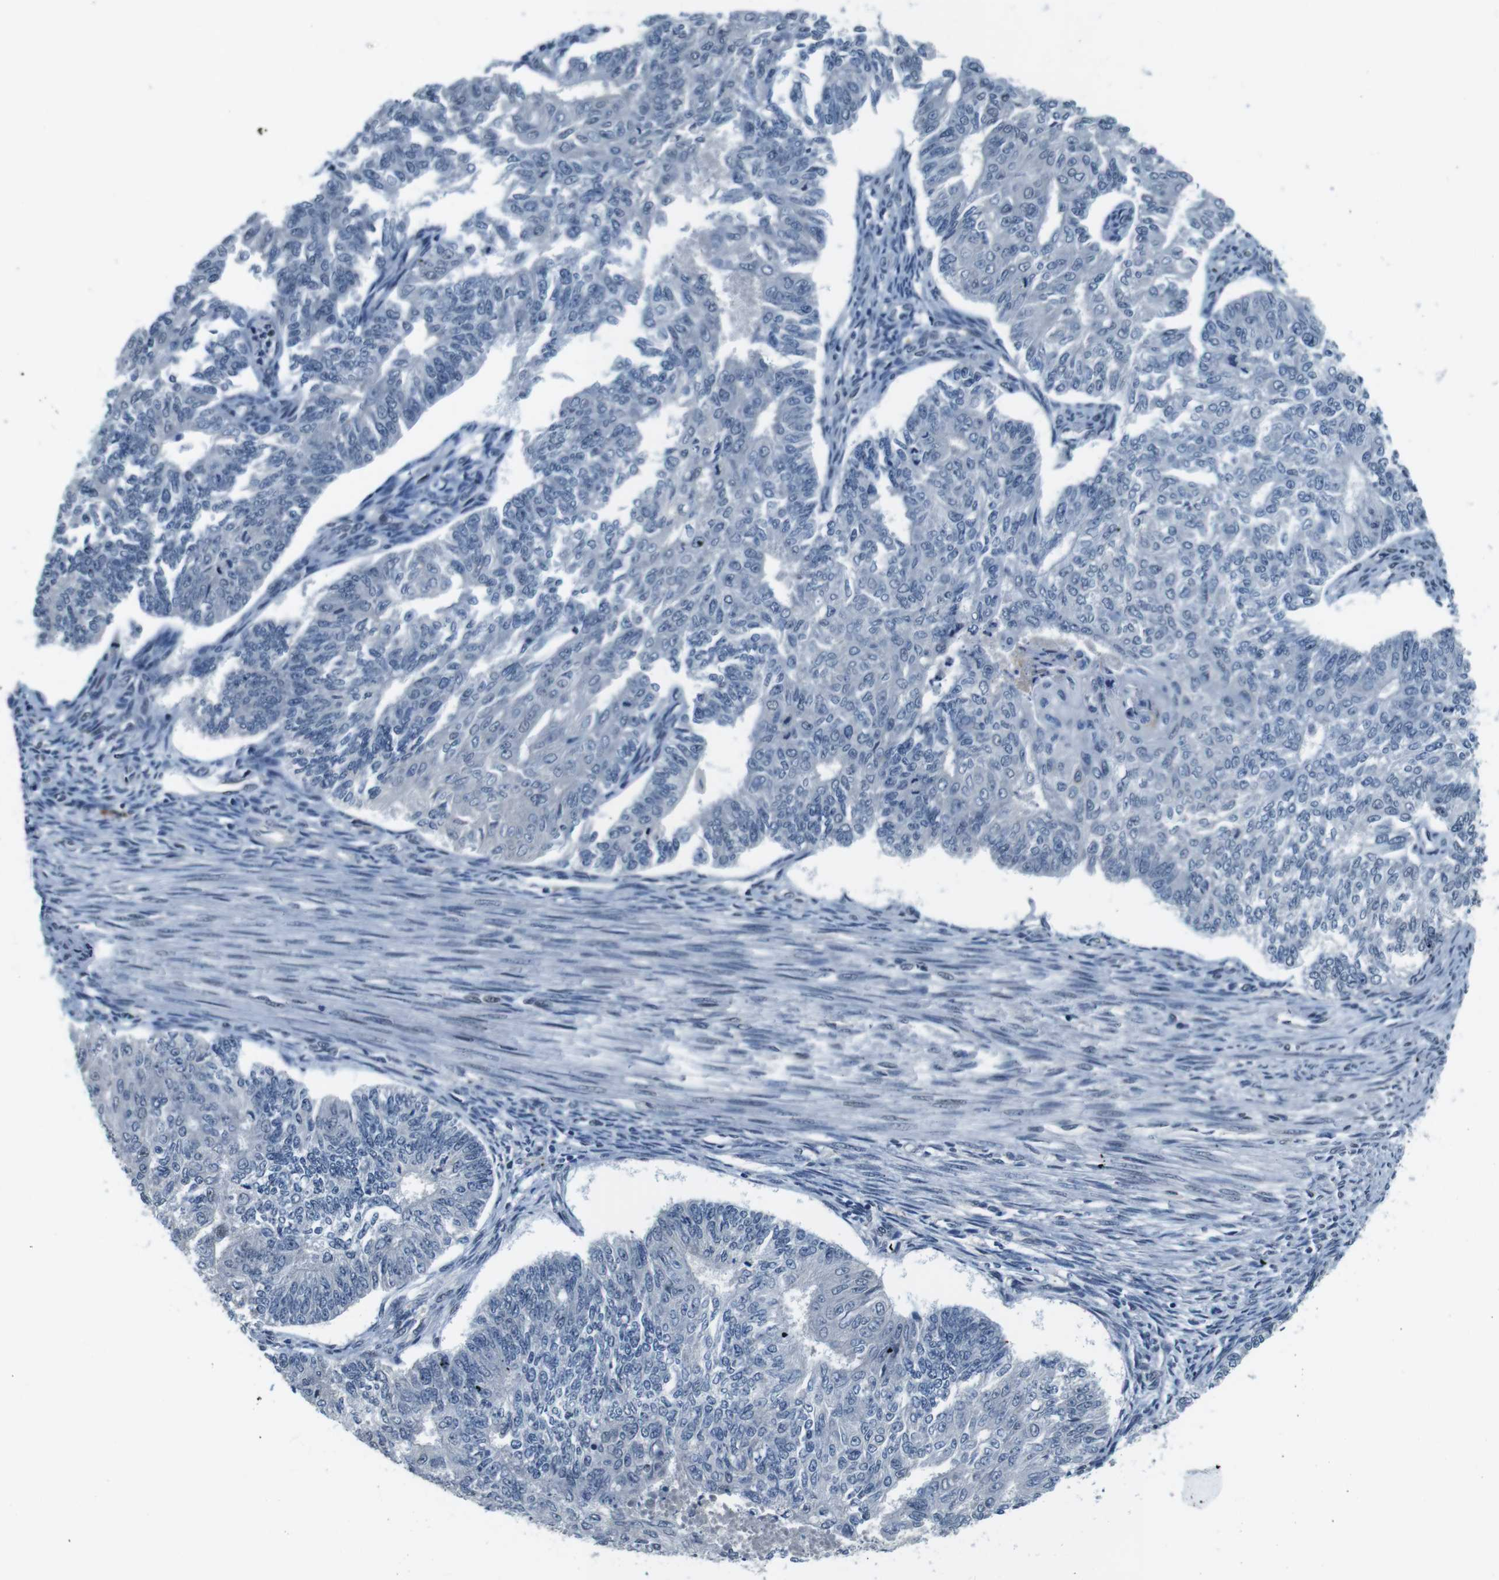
{"staining": {"intensity": "negative", "quantity": "none", "location": "none"}, "tissue": "endometrial cancer", "cell_type": "Tumor cells", "image_type": "cancer", "snomed": [{"axis": "morphology", "description": "Adenocarcinoma, NOS"}, {"axis": "topography", "description": "Endometrium"}], "caption": "A high-resolution image shows immunohistochemistry (IHC) staining of endometrial cancer (adenocarcinoma), which shows no significant expression in tumor cells.", "gene": "CD163L1", "patient": {"sex": "female", "age": 32}}